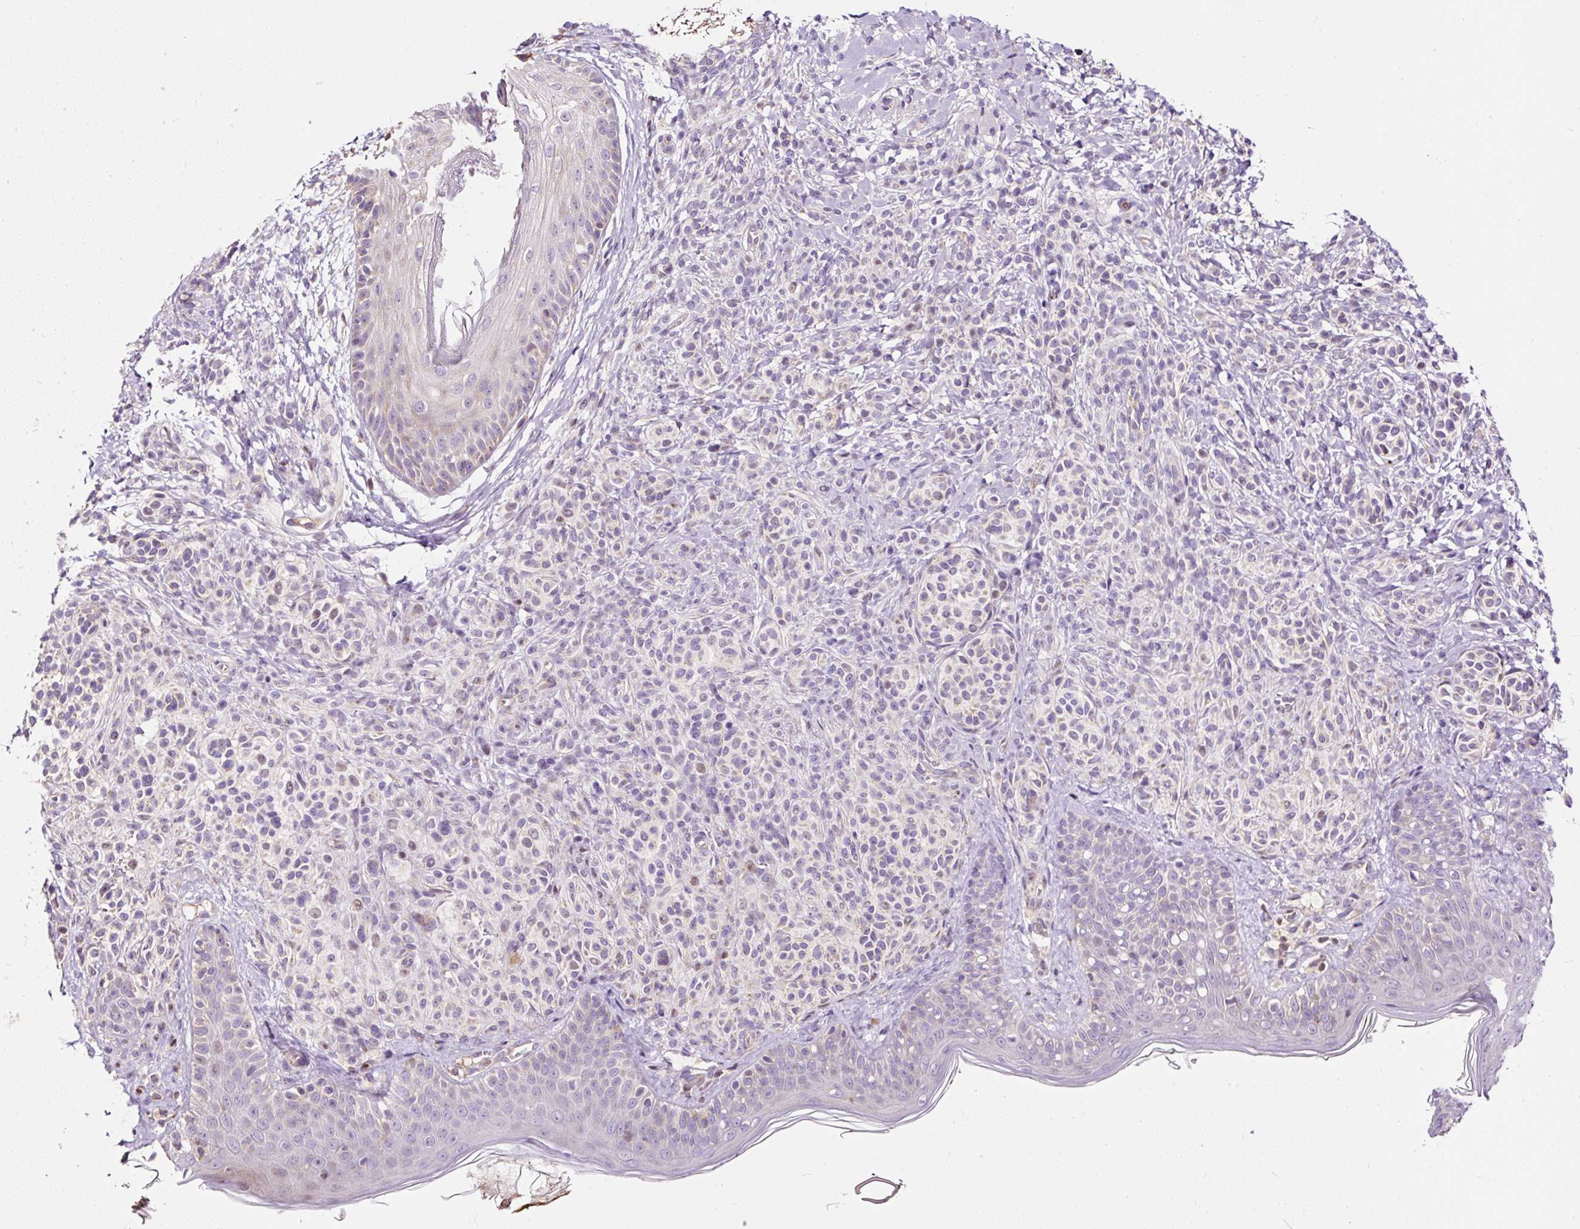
{"staining": {"intensity": "moderate", "quantity": "25%-75%", "location": "cytoplasmic/membranous"}, "tissue": "skin", "cell_type": "Fibroblasts", "image_type": "normal", "snomed": [{"axis": "morphology", "description": "Normal tissue, NOS"}, {"axis": "topography", "description": "Skin"}], "caption": "Brown immunohistochemical staining in benign human skin exhibits moderate cytoplasmic/membranous expression in about 25%-75% of fibroblasts.", "gene": "BOLA3", "patient": {"sex": "male", "age": 16}}